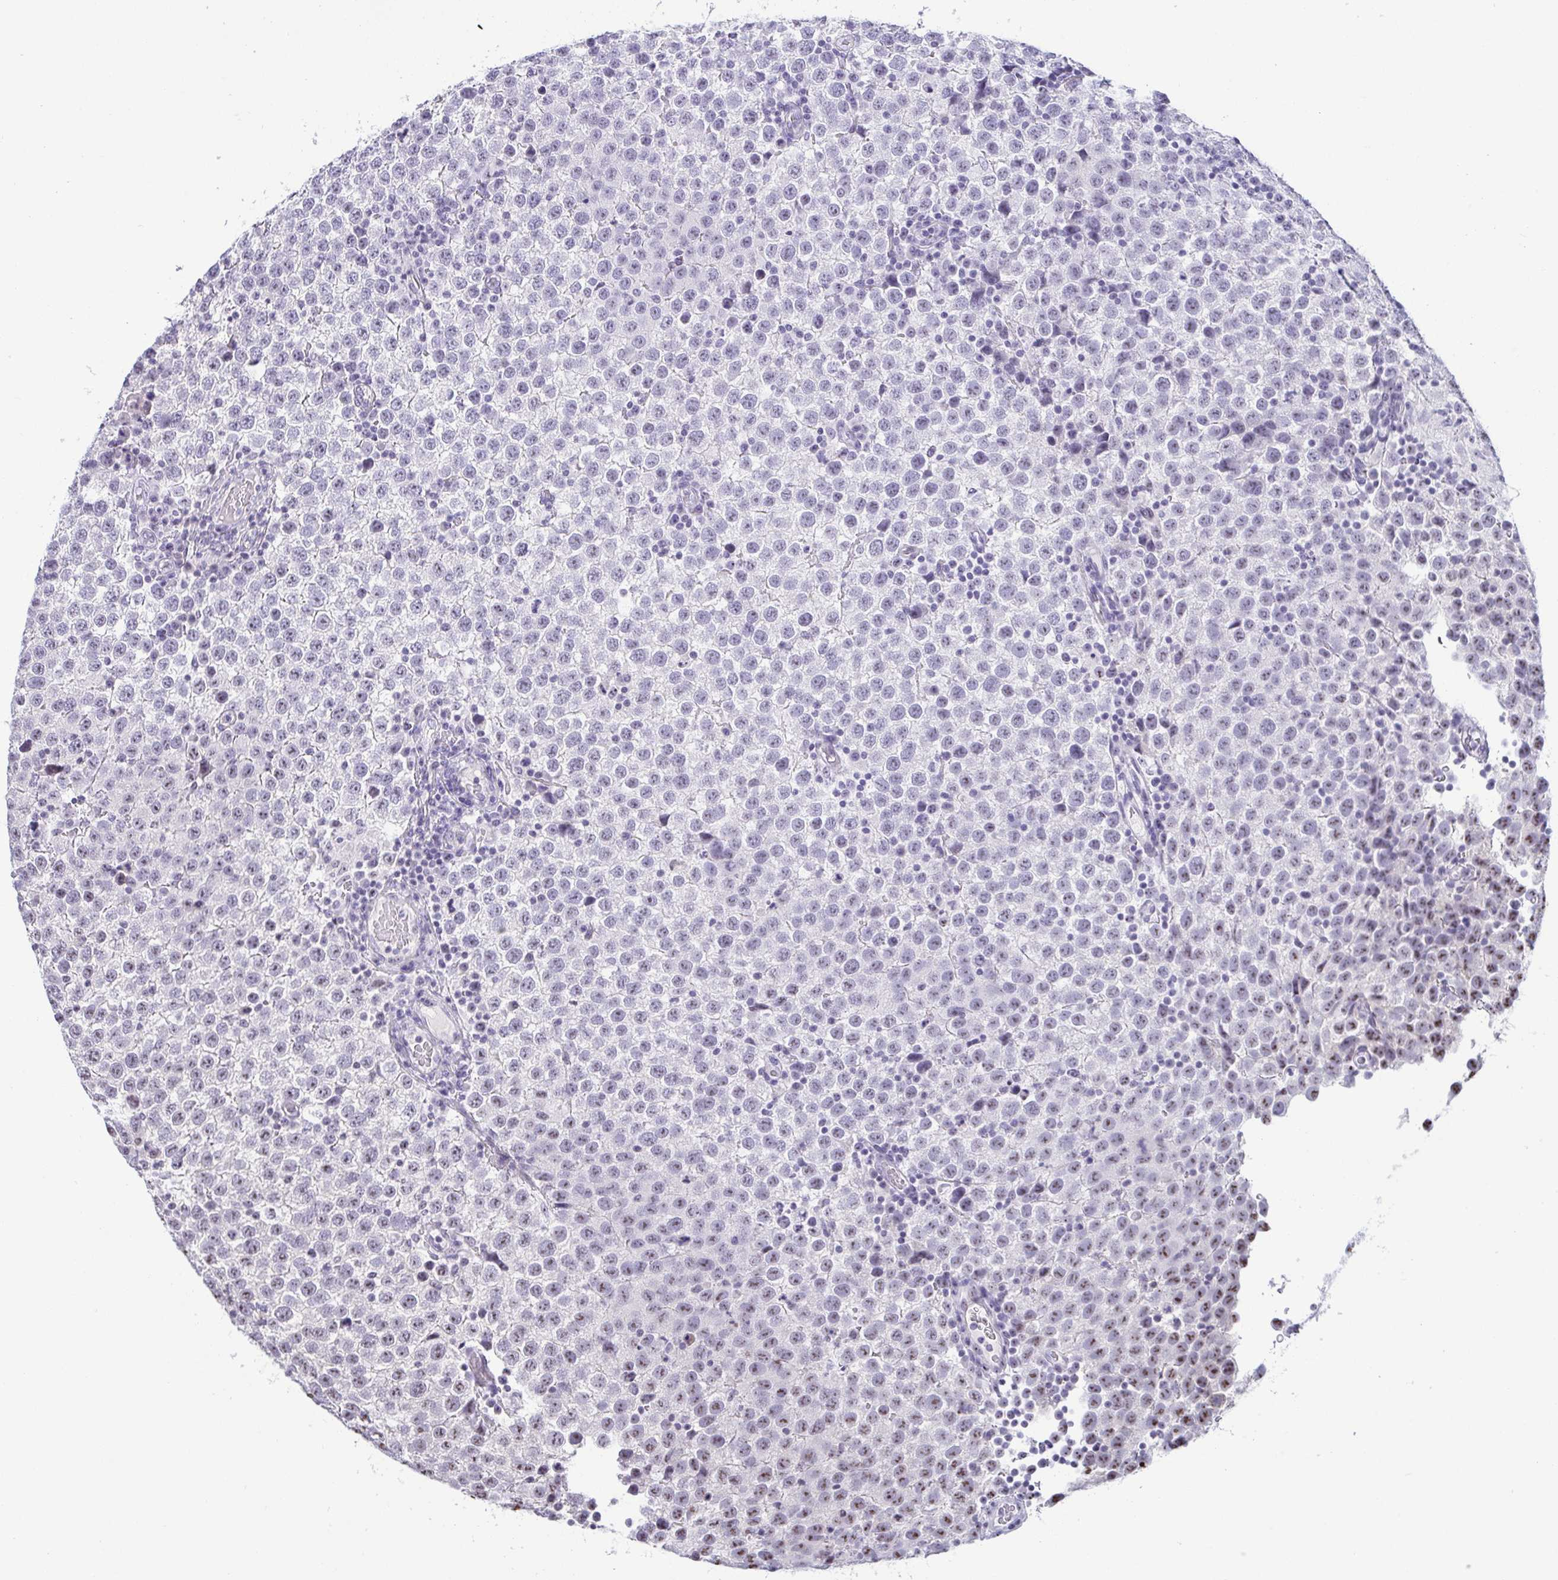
{"staining": {"intensity": "negative", "quantity": "none", "location": "none"}, "tissue": "testis cancer", "cell_type": "Tumor cells", "image_type": "cancer", "snomed": [{"axis": "morphology", "description": "Seminoma, NOS"}, {"axis": "topography", "description": "Testis"}], "caption": "Histopathology image shows no significant protein staining in tumor cells of seminoma (testis).", "gene": "BZW1", "patient": {"sex": "male", "age": 34}}